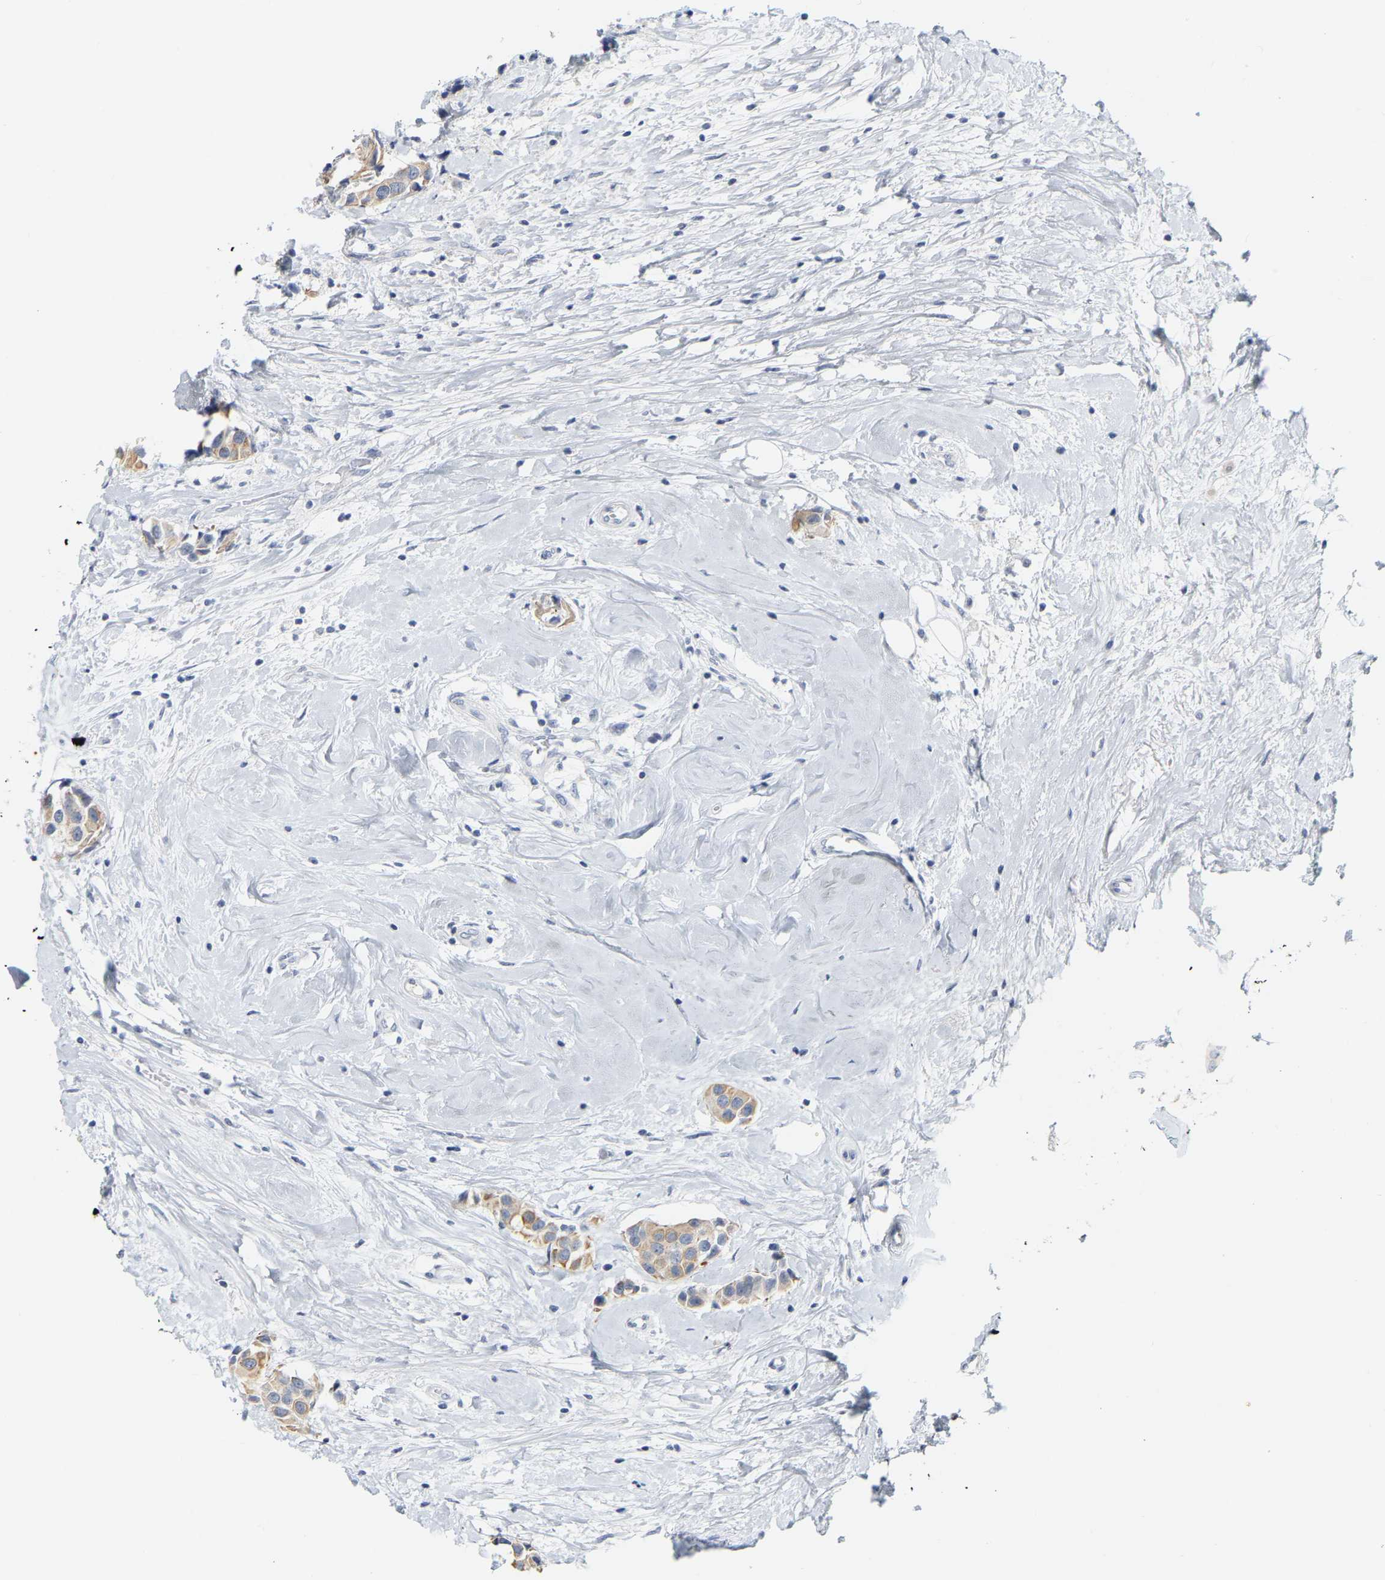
{"staining": {"intensity": "moderate", "quantity": ">75%", "location": "cytoplasmic/membranous"}, "tissue": "breast cancer", "cell_type": "Tumor cells", "image_type": "cancer", "snomed": [{"axis": "morphology", "description": "Normal tissue, NOS"}, {"axis": "morphology", "description": "Duct carcinoma"}, {"axis": "topography", "description": "Breast"}], "caption": "Tumor cells display medium levels of moderate cytoplasmic/membranous positivity in approximately >75% of cells in human intraductal carcinoma (breast).", "gene": "KRT76", "patient": {"sex": "female", "age": 39}}